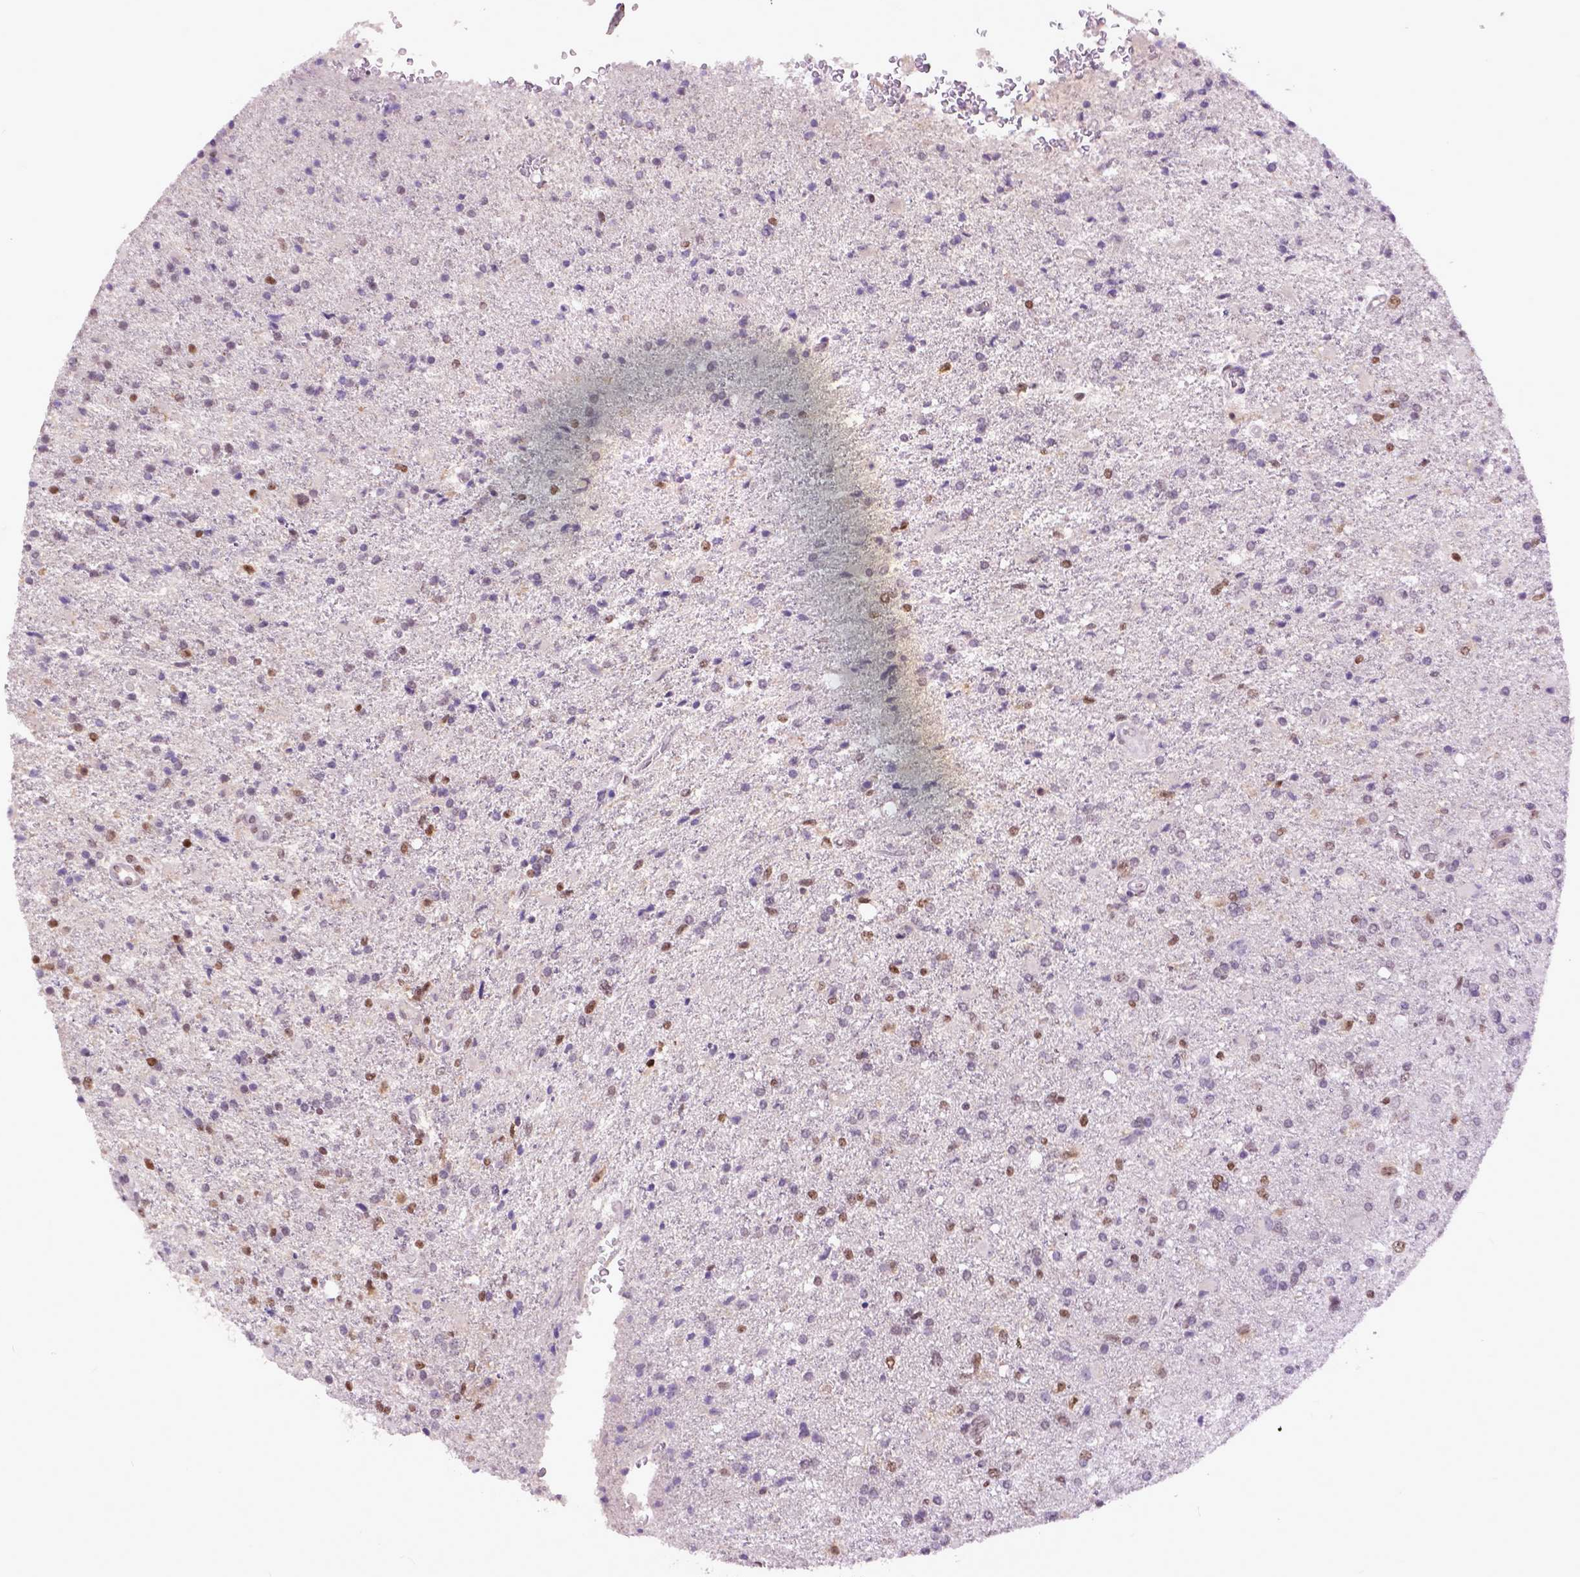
{"staining": {"intensity": "moderate", "quantity": "25%-75%", "location": "nuclear"}, "tissue": "glioma", "cell_type": "Tumor cells", "image_type": "cancer", "snomed": [{"axis": "morphology", "description": "Glioma, malignant, High grade"}, {"axis": "topography", "description": "Cerebral cortex"}], "caption": "Immunohistochemistry (IHC) of human malignant high-grade glioma exhibits medium levels of moderate nuclear positivity in about 25%-75% of tumor cells.", "gene": "RCC2", "patient": {"sex": "male", "age": 70}}